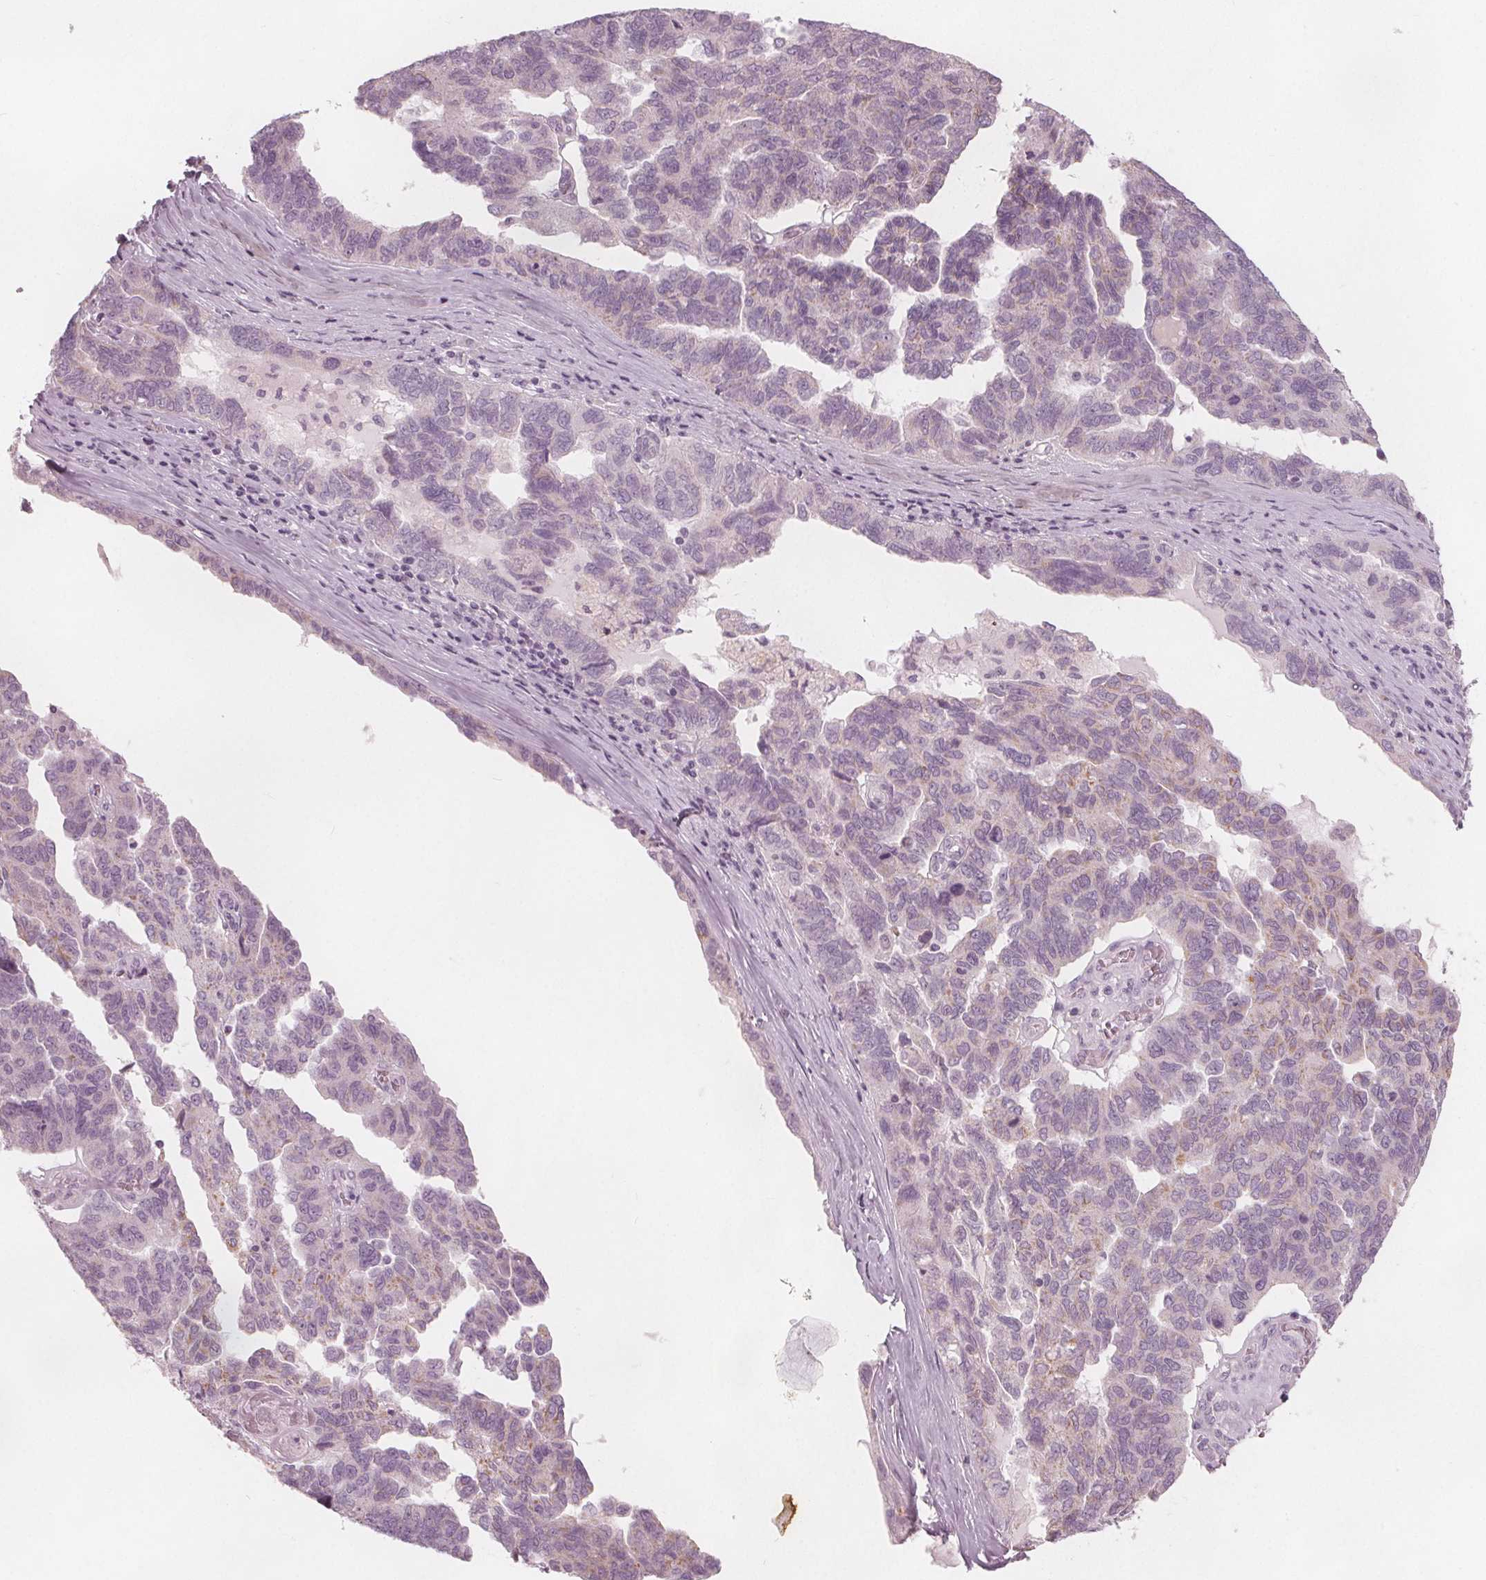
{"staining": {"intensity": "moderate", "quantity": "<25%", "location": "cytoplasmic/membranous"}, "tissue": "ovarian cancer", "cell_type": "Tumor cells", "image_type": "cancer", "snomed": [{"axis": "morphology", "description": "Cystadenocarcinoma, serous, NOS"}, {"axis": "topography", "description": "Ovary"}], "caption": "Immunohistochemistry (IHC) (DAB (3,3'-diaminobenzidine)) staining of human ovarian cancer demonstrates moderate cytoplasmic/membranous protein staining in approximately <25% of tumor cells. The protein of interest is shown in brown color, while the nuclei are stained blue.", "gene": "BRSK1", "patient": {"sex": "female", "age": 64}}